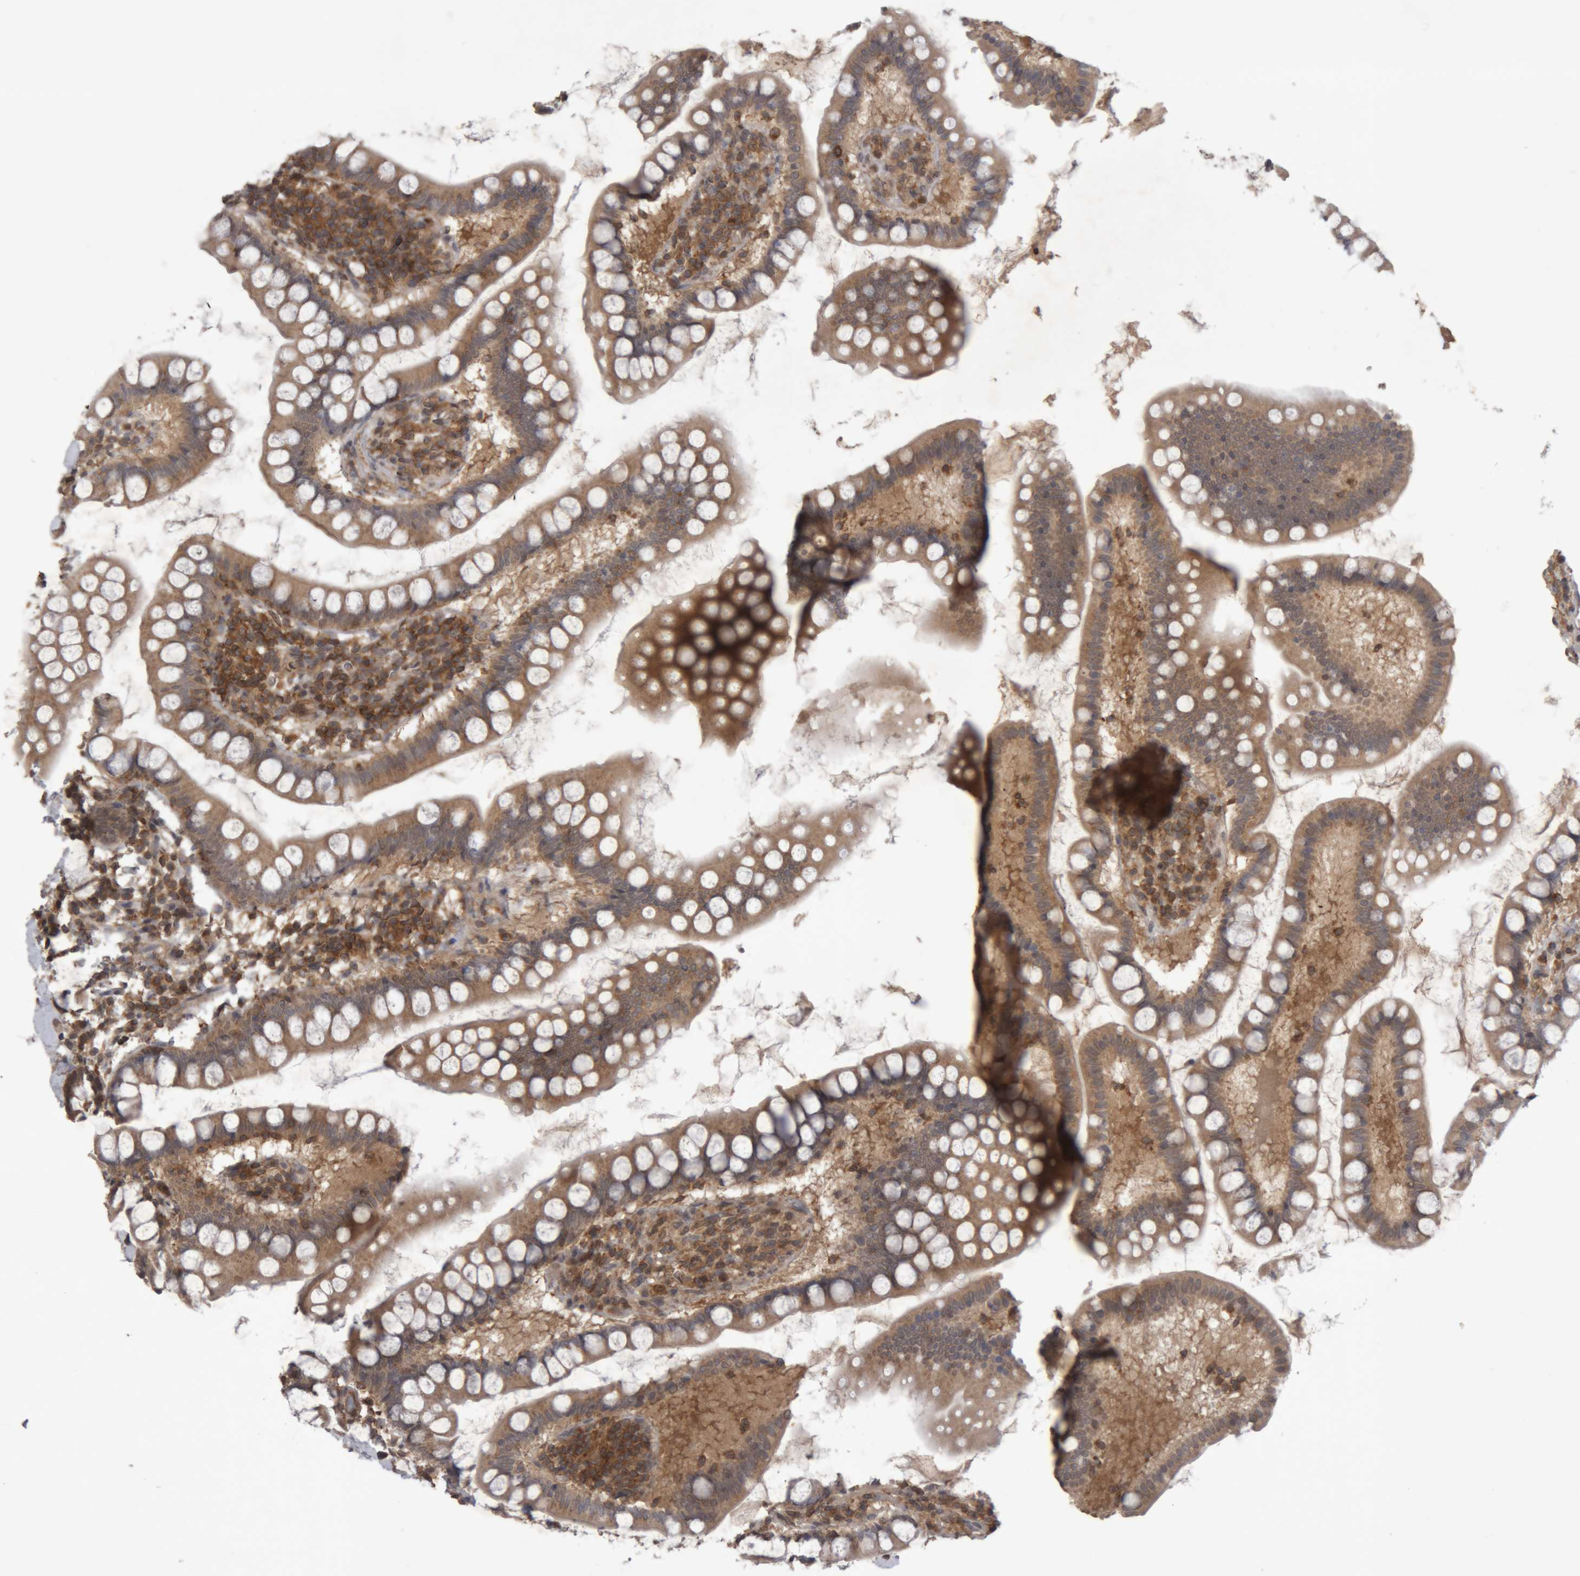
{"staining": {"intensity": "moderate", "quantity": ">75%", "location": "cytoplasmic/membranous"}, "tissue": "small intestine", "cell_type": "Glandular cells", "image_type": "normal", "snomed": [{"axis": "morphology", "description": "Normal tissue, NOS"}, {"axis": "topography", "description": "Small intestine"}], "caption": "Immunohistochemistry of normal small intestine exhibits medium levels of moderate cytoplasmic/membranous expression in about >75% of glandular cells.", "gene": "NFATC2", "patient": {"sex": "female", "age": 84}}